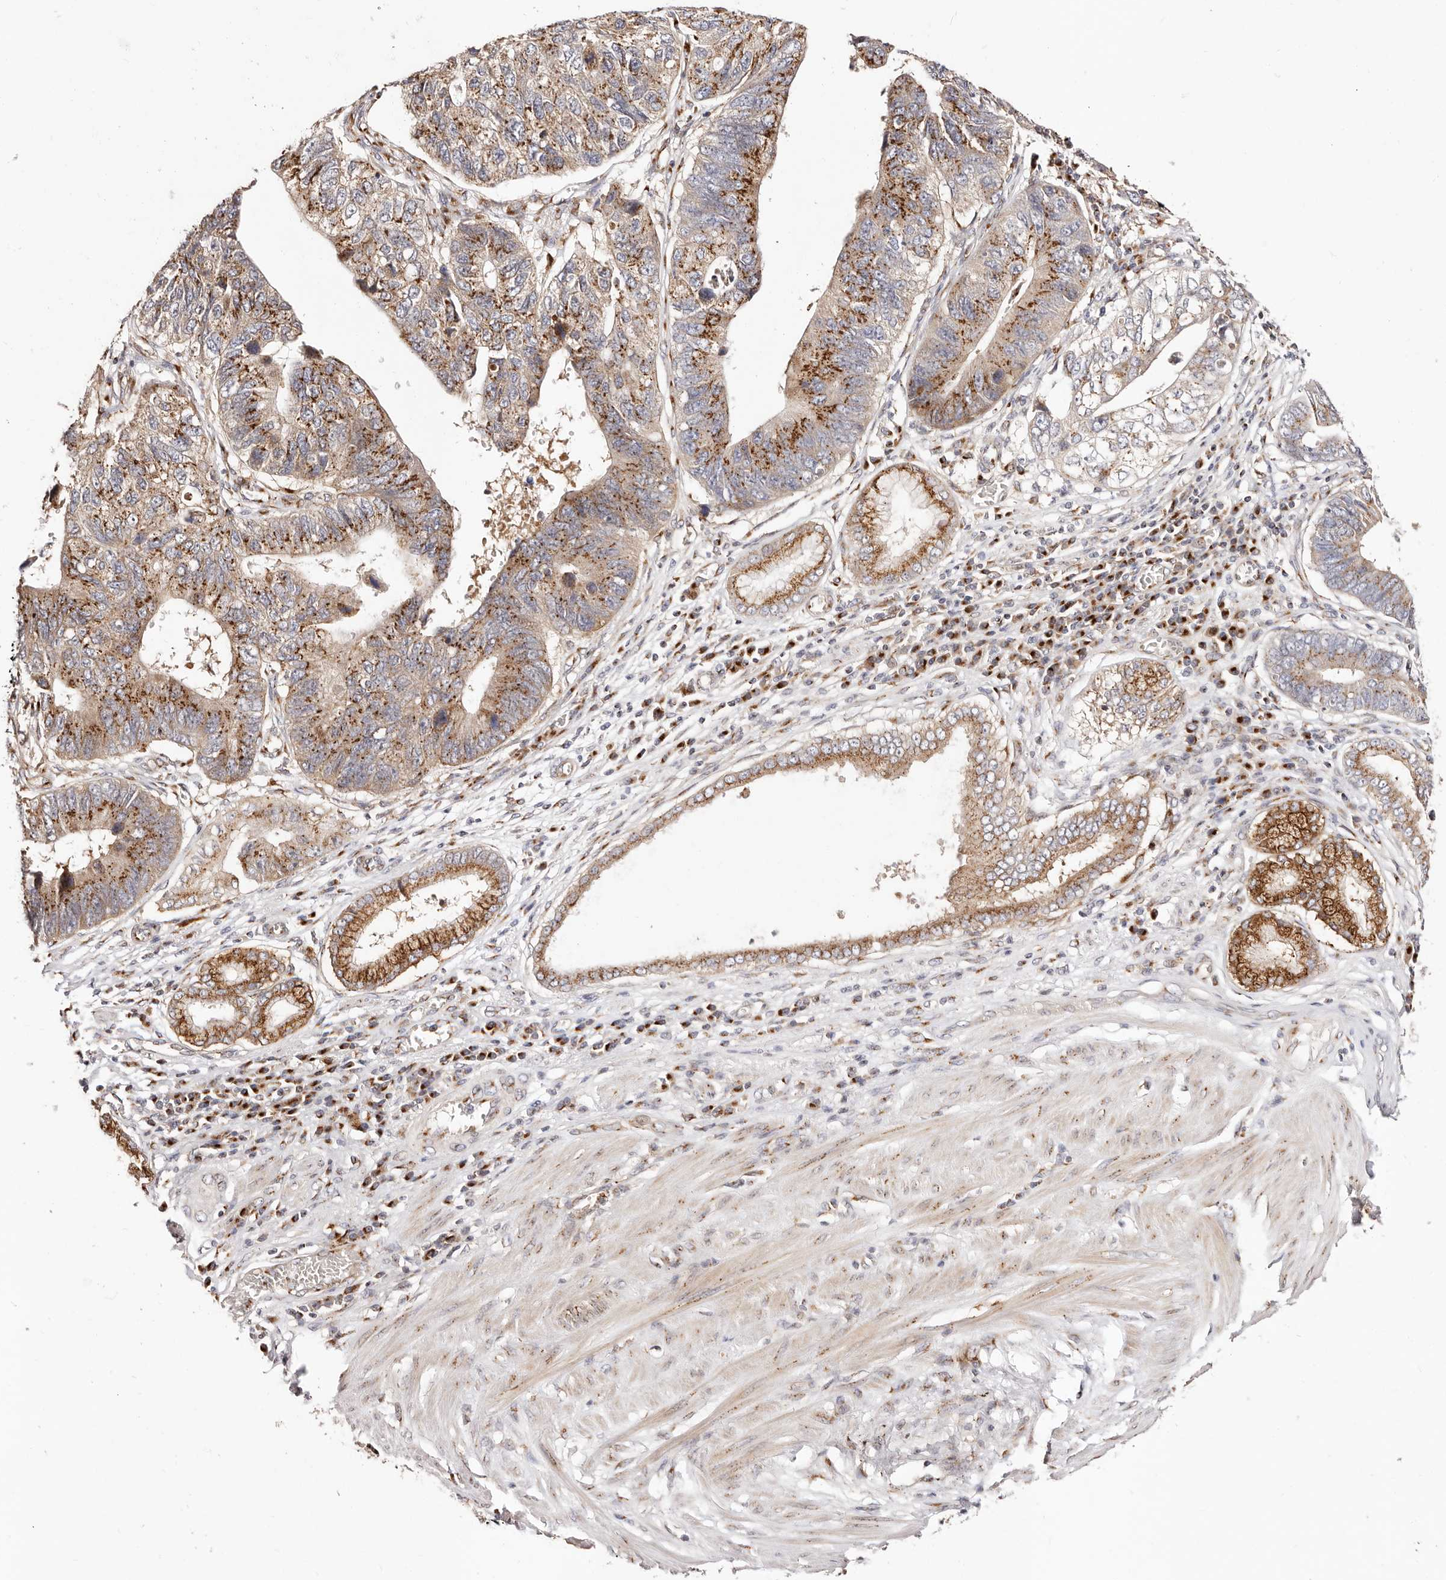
{"staining": {"intensity": "strong", "quantity": ">75%", "location": "cytoplasmic/membranous"}, "tissue": "stomach cancer", "cell_type": "Tumor cells", "image_type": "cancer", "snomed": [{"axis": "morphology", "description": "Adenocarcinoma, NOS"}, {"axis": "topography", "description": "Stomach"}], "caption": "Immunohistochemical staining of stomach adenocarcinoma shows strong cytoplasmic/membranous protein expression in about >75% of tumor cells.", "gene": "MAPK6", "patient": {"sex": "male", "age": 59}}